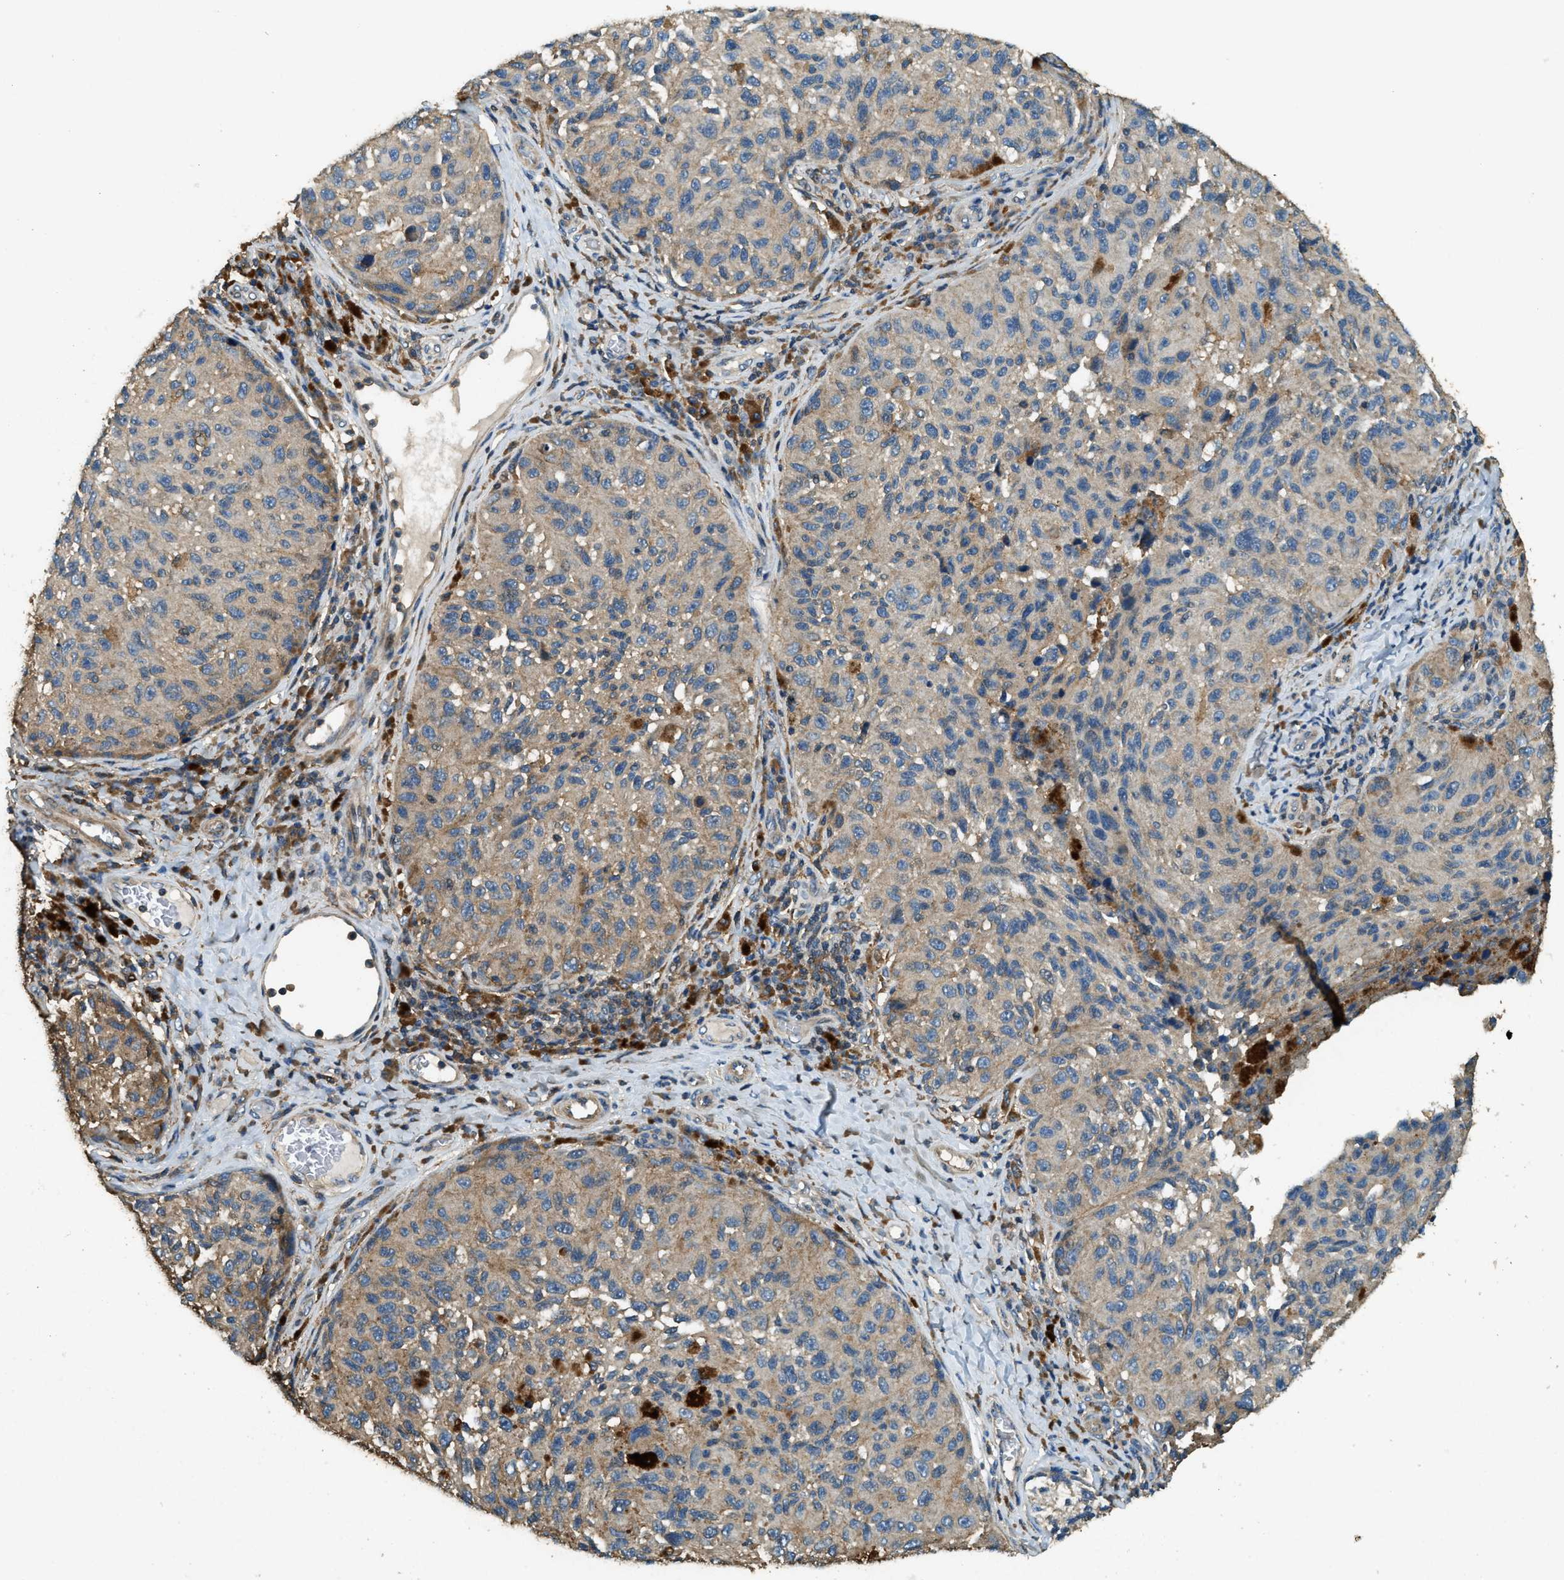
{"staining": {"intensity": "weak", "quantity": ">75%", "location": "cytoplasmic/membranous"}, "tissue": "melanoma", "cell_type": "Tumor cells", "image_type": "cancer", "snomed": [{"axis": "morphology", "description": "Malignant melanoma, NOS"}, {"axis": "topography", "description": "Skin"}], "caption": "Protein staining by immunohistochemistry (IHC) exhibits weak cytoplasmic/membranous positivity in approximately >75% of tumor cells in melanoma.", "gene": "ERGIC1", "patient": {"sex": "female", "age": 73}}